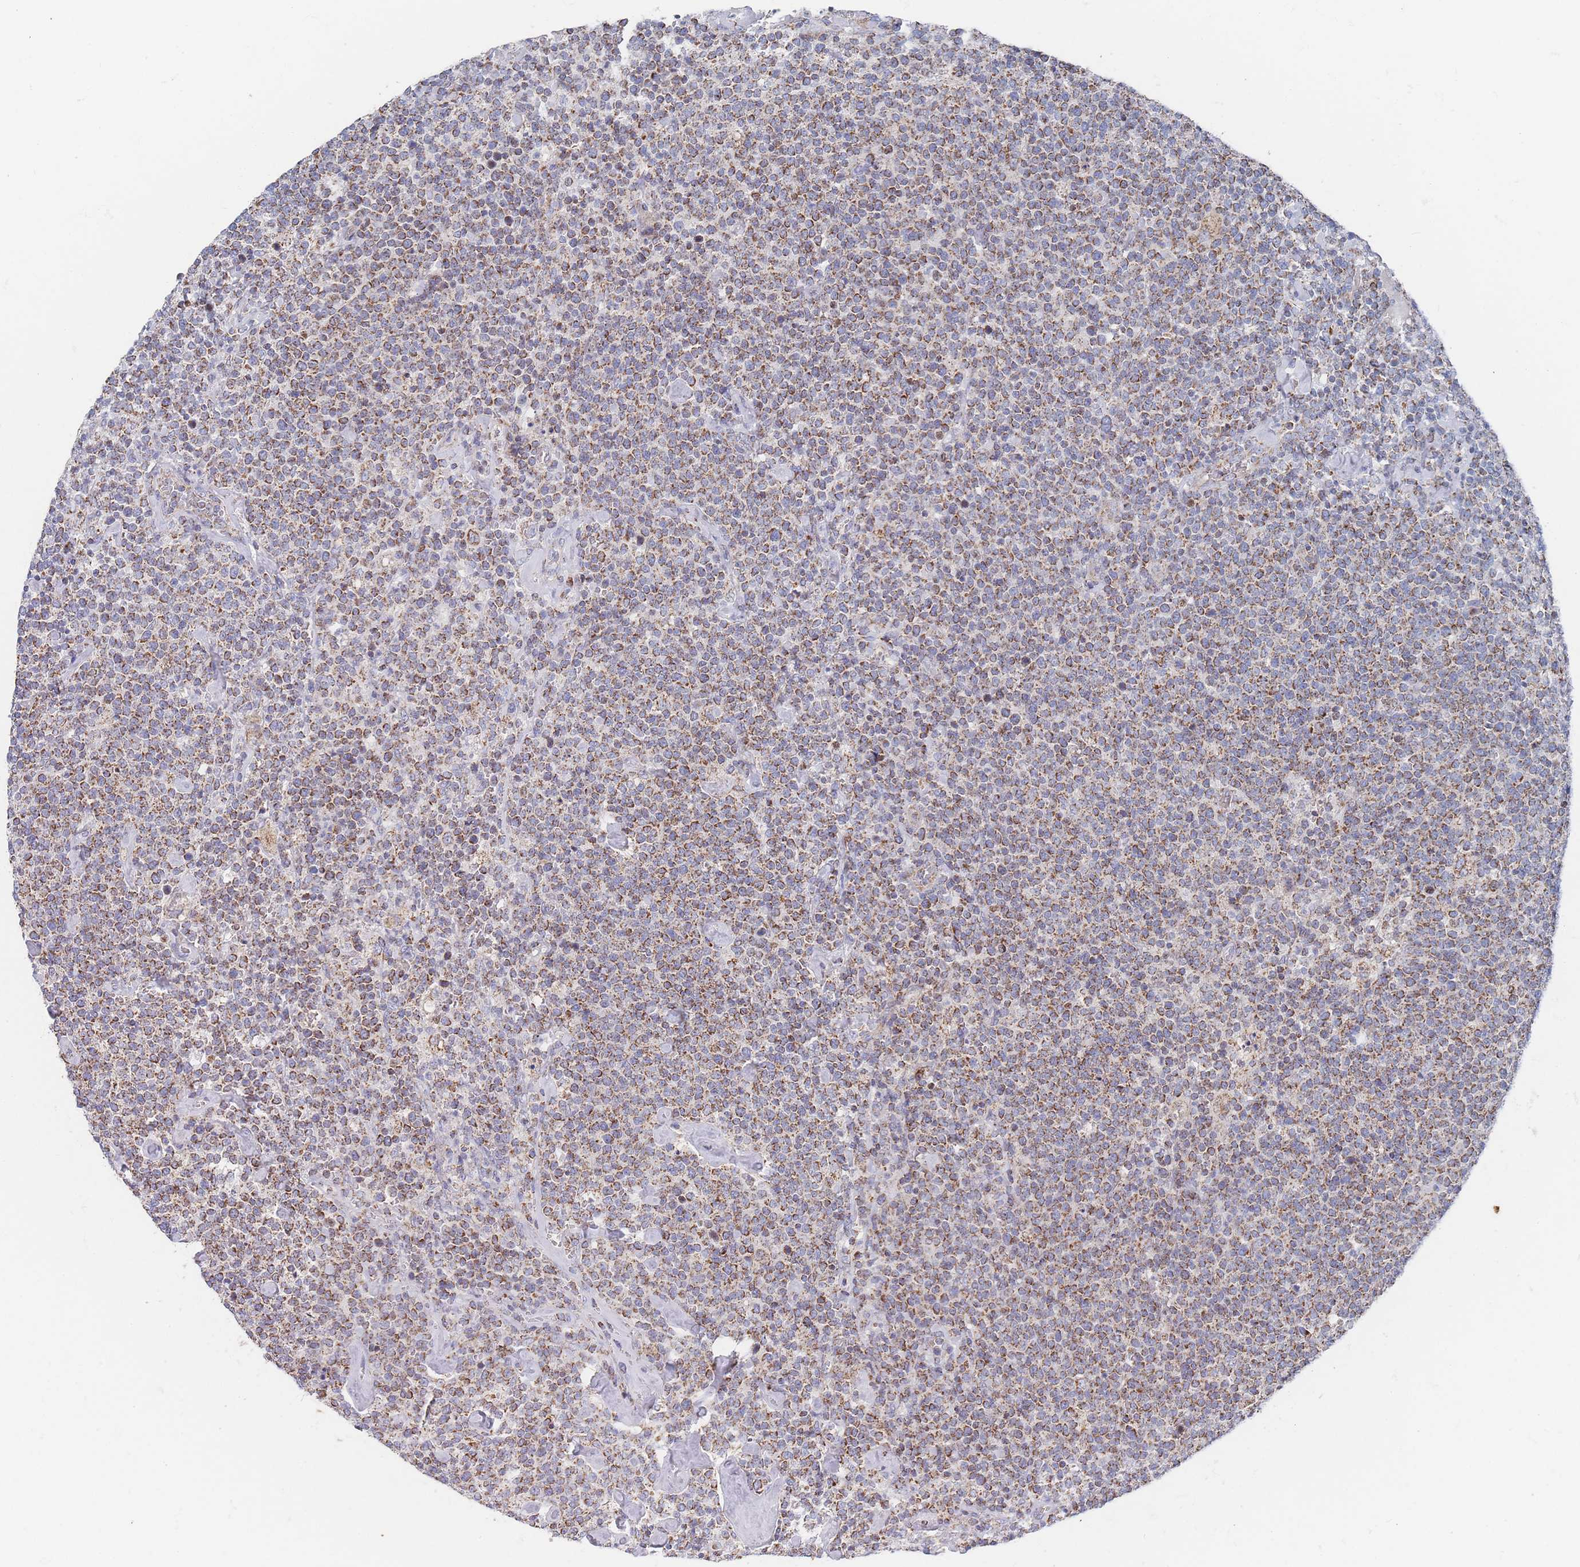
{"staining": {"intensity": "moderate", "quantity": ">75%", "location": "cytoplasmic/membranous"}, "tissue": "lymphoma", "cell_type": "Tumor cells", "image_type": "cancer", "snomed": [{"axis": "morphology", "description": "Malignant lymphoma, non-Hodgkin's type, High grade"}, {"axis": "topography", "description": "Lymph node"}], "caption": "High-magnification brightfield microscopy of lymphoma stained with DAB (brown) and counterstained with hematoxylin (blue). tumor cells exhibit moderate cytoplasmic/membranous positivity is seen in about>75% of cells.", "gene": "IKZF4", "patient": {"sex": "male", "age": 61}}